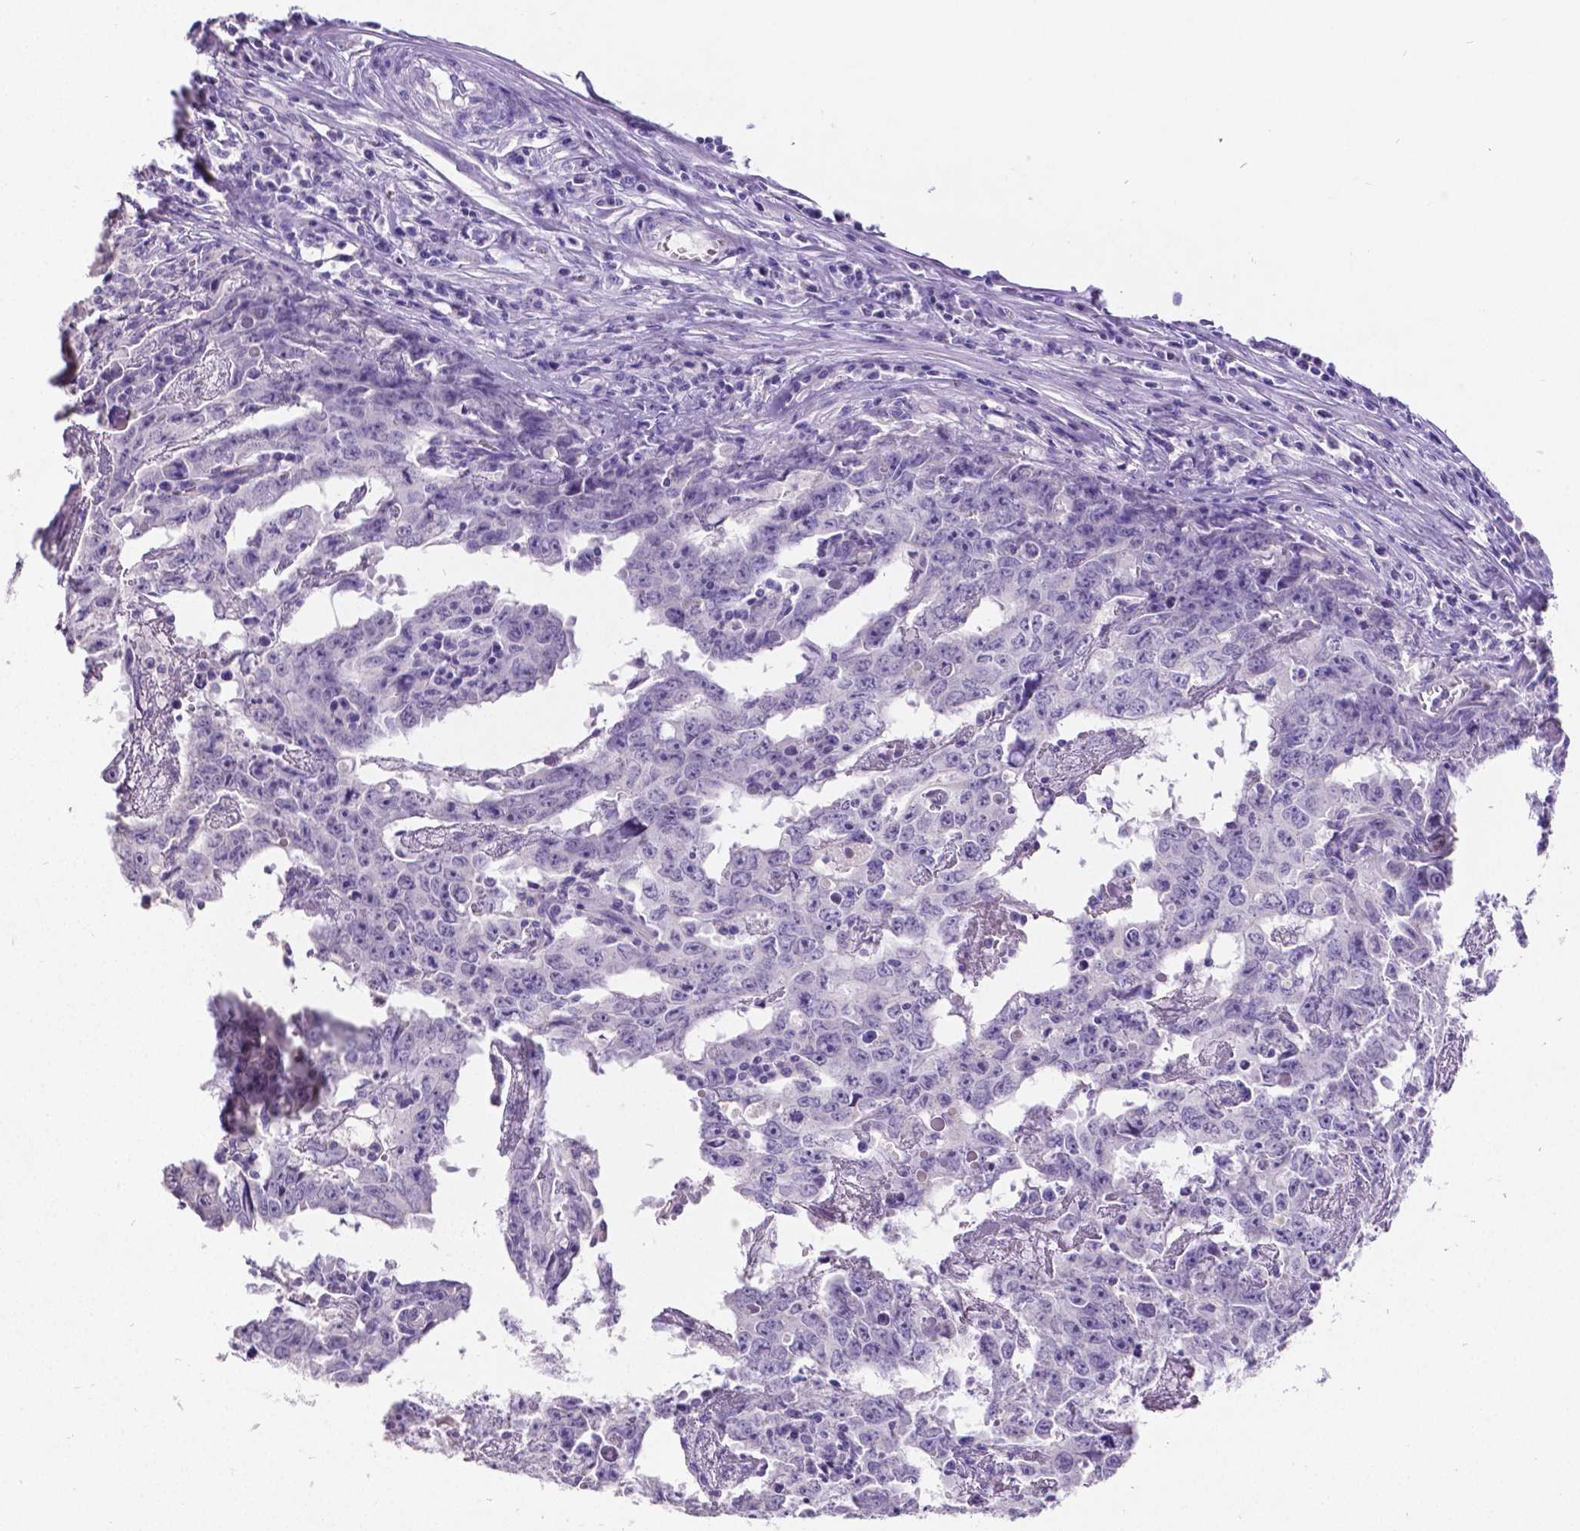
{"staining": {"intensity": "negative", "quantity": "none", "location": "none"}, "tissue": "testis cancer", "cell_type": "Tumor cells", "image_type": "cancer", "snomed": [{"axis": "morphology", "description": "Carcinoma, Embryonal, NOS"}, {"axis": "topography", "description": "Testis"}], "caption": "Protein analysis of embryonal carcinoma (testis) reveals no significant positivity in tumor cells.", "gene": "SATB2", "patient": {"sex": "male", "age": 22}}